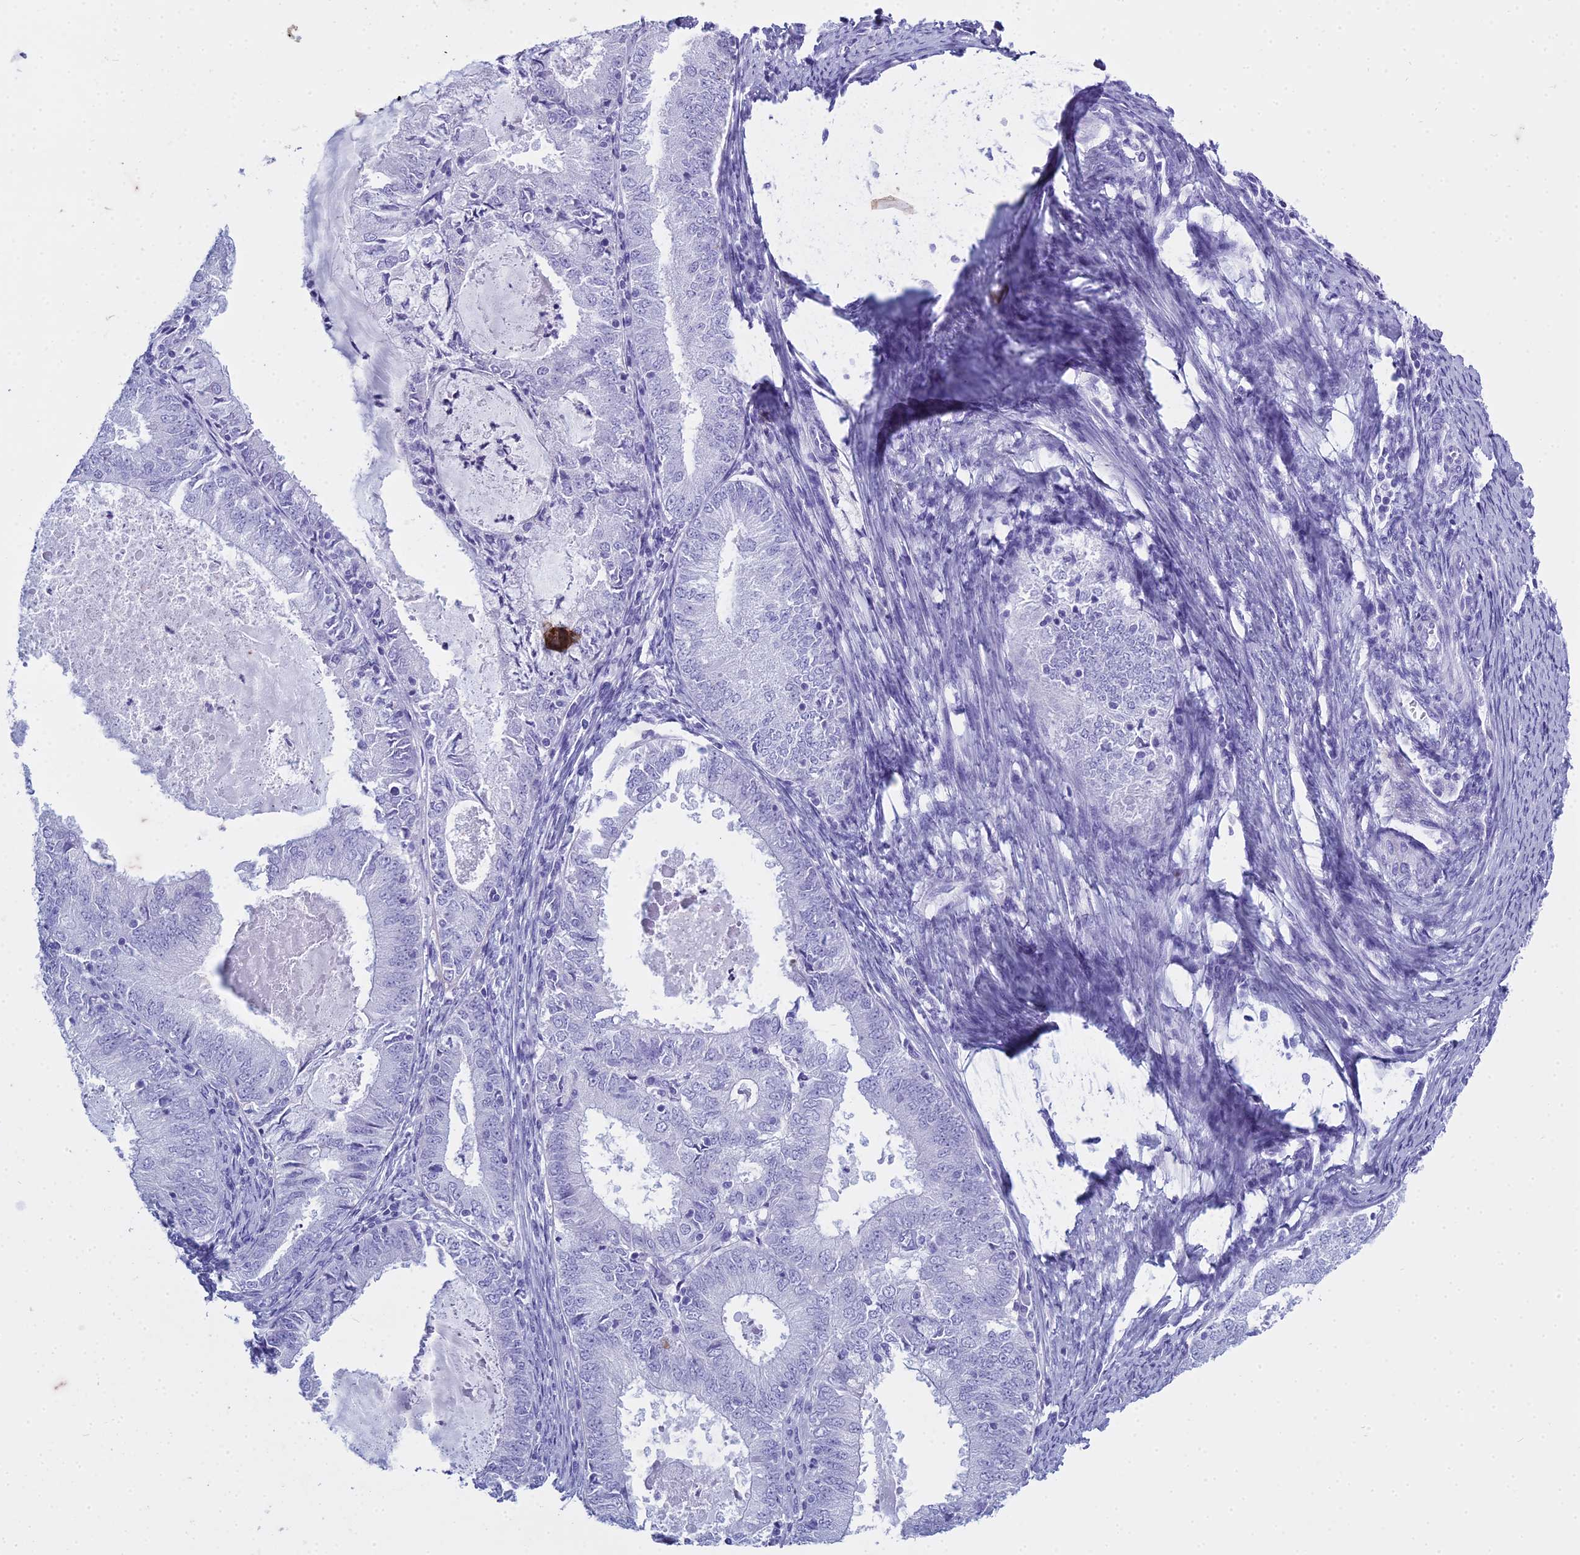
{"staining": {"intensity": "negative", "quantity": "none", "location": "none"}, "tissue": "endometrial cancer", "cell_type": "Tumor cells", "image_type": "cancer", "snomed": [{"axis": "morphology", "description": "Adenocarcinoma, NOS"}, {"axis": "topography", "description": "Endometrium"}], "caption": "A high-resolution histopathology image shows IHC staining of endometrial cancer (adenocarcinoma), which shows no significant positivity in tumor cells.", "gene": "HMGB4", "patient": {"sex": "female", "age": 57}}